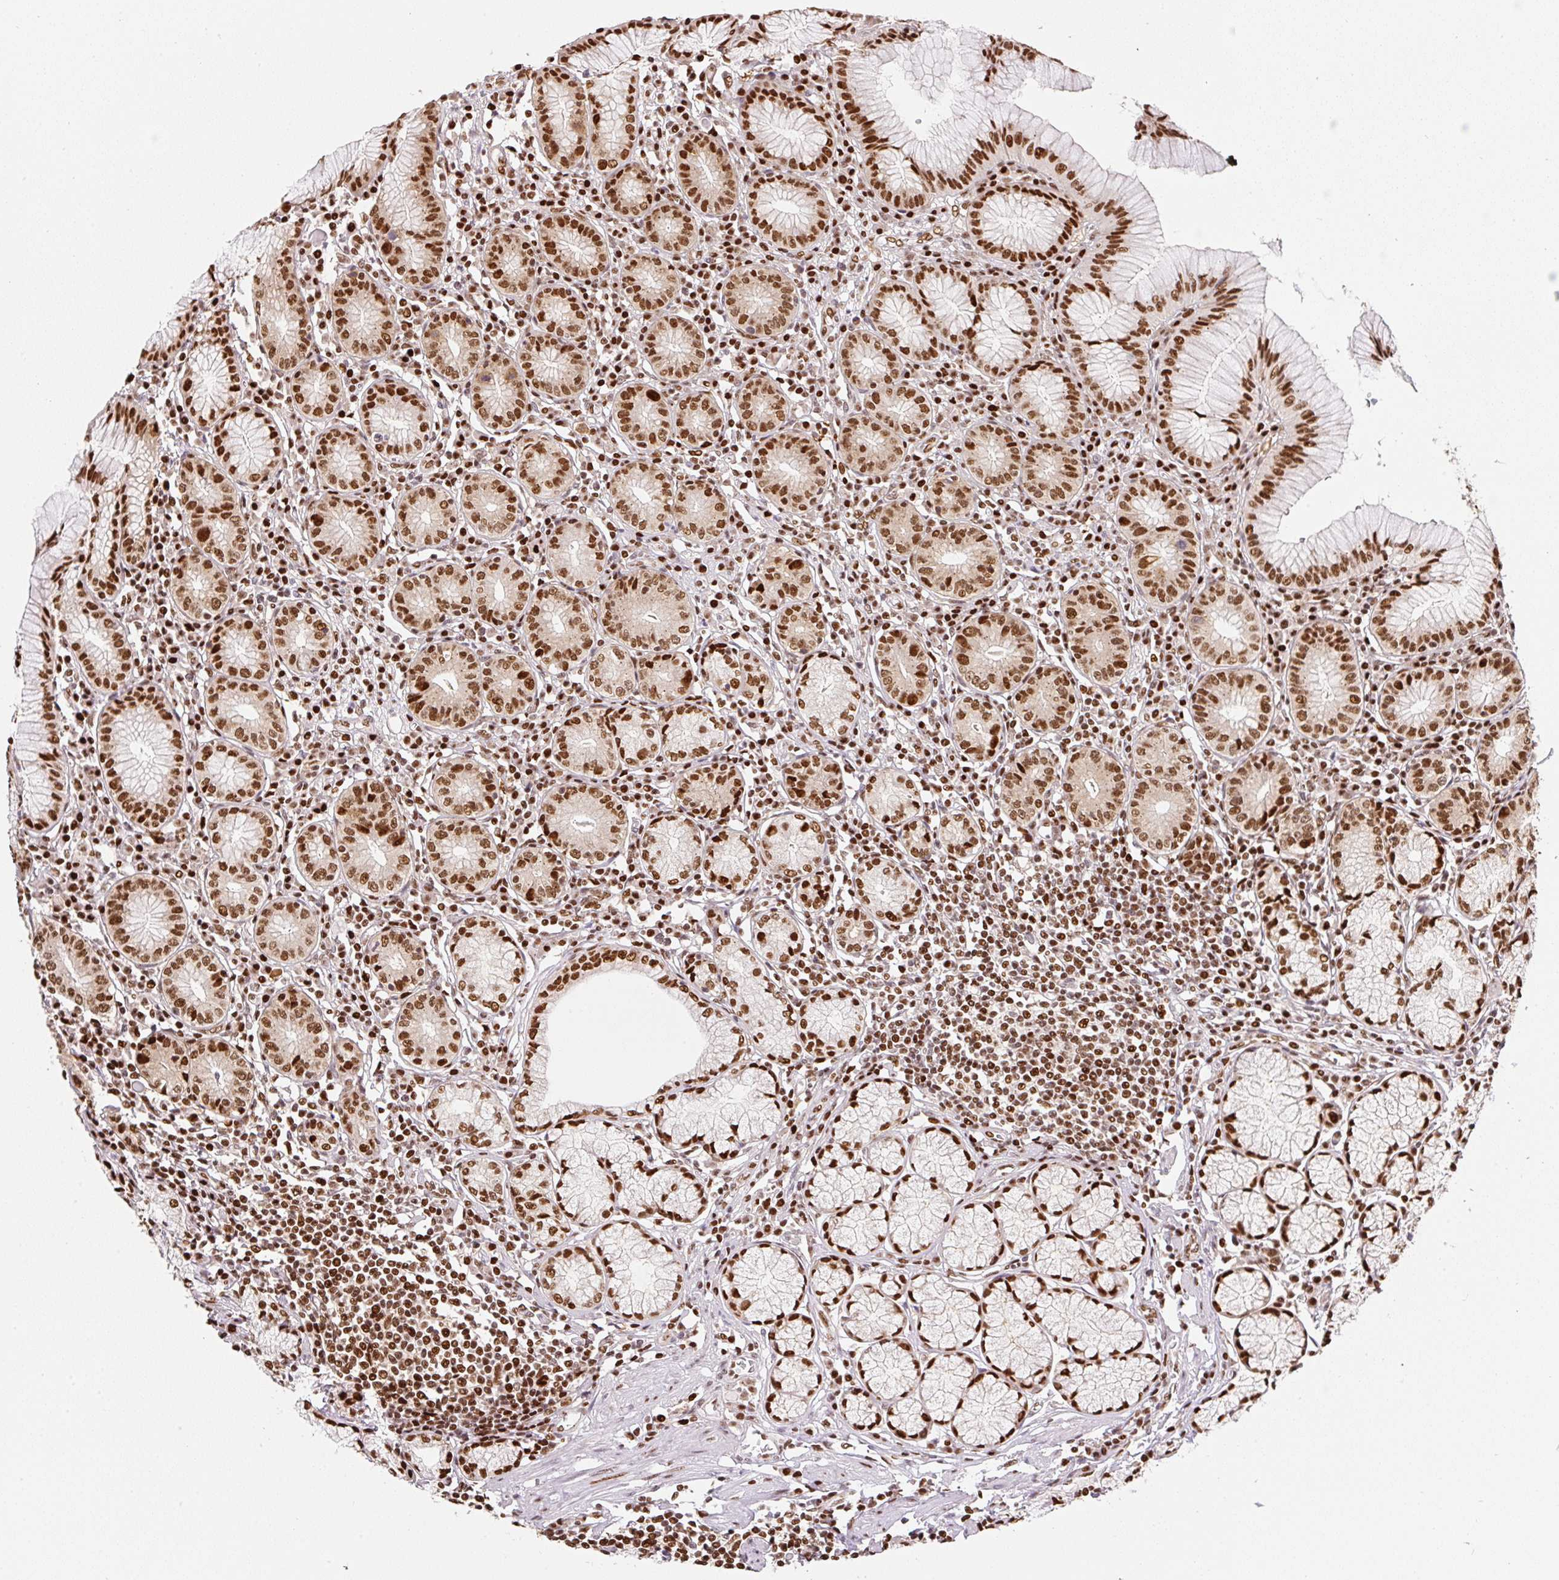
{"staining": {"intensity": "strong", "quantity": ">75%", "location": "nuclear"}, "tissue": "stomach", "cell_type": "Glandular cells", "image_type": "normal", "snomed": [{"axis": "morphology", "description": "Normal tissue, NOS"}, {"axis": "topography", "description": "Stomach"}], "caption": "High-magnification brightfield microscopy of benign stomach stained with DAB (brown) and counterstained with hematoxylin (blue). glandular cells exhibit strong nuclear expression is present in about>75% of cells.", "gene": "GPR139", "patient": {"sex": "male", "age": 55}}